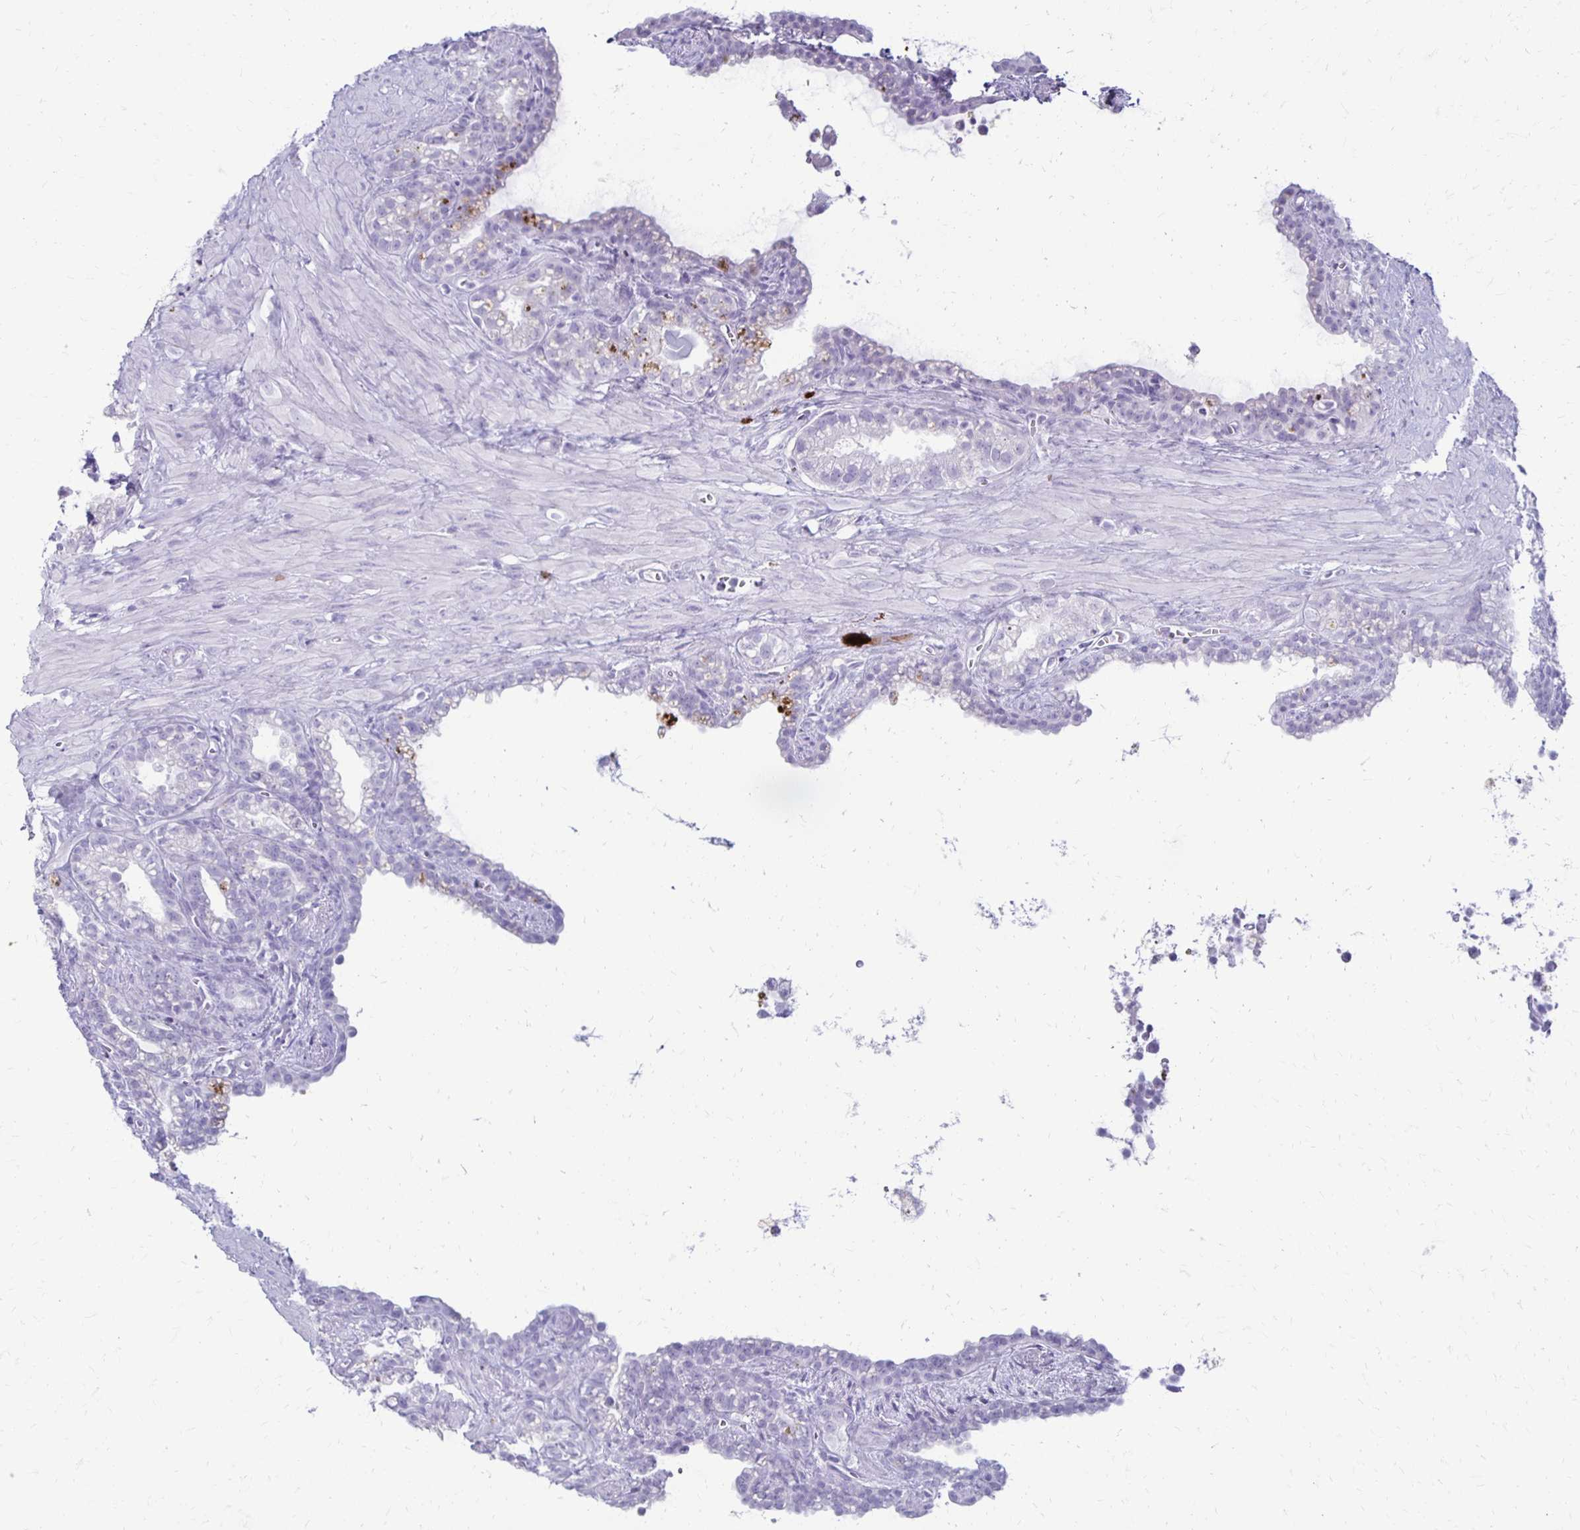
{"staining": {"intensity": "negative", "quantity": "none", "location": "none"}, "tissue": "seminal vesicle", "cell_type": "Glandular cells", "image_type": "normal", "snomed": [{"axis": "morphology", "description": "Normal tissue, NOS"}, {"axis": "topography", "description": "Seminal veicle"}], "caption": "This micrograph is of benign seminal vesicle stained with IHC to label a protein in brown with the nuclei are counter-stained blue. There is no positivity in glandular cells.", "gene": "RYR1", "patient": {"sex": "male", "age": 76}}